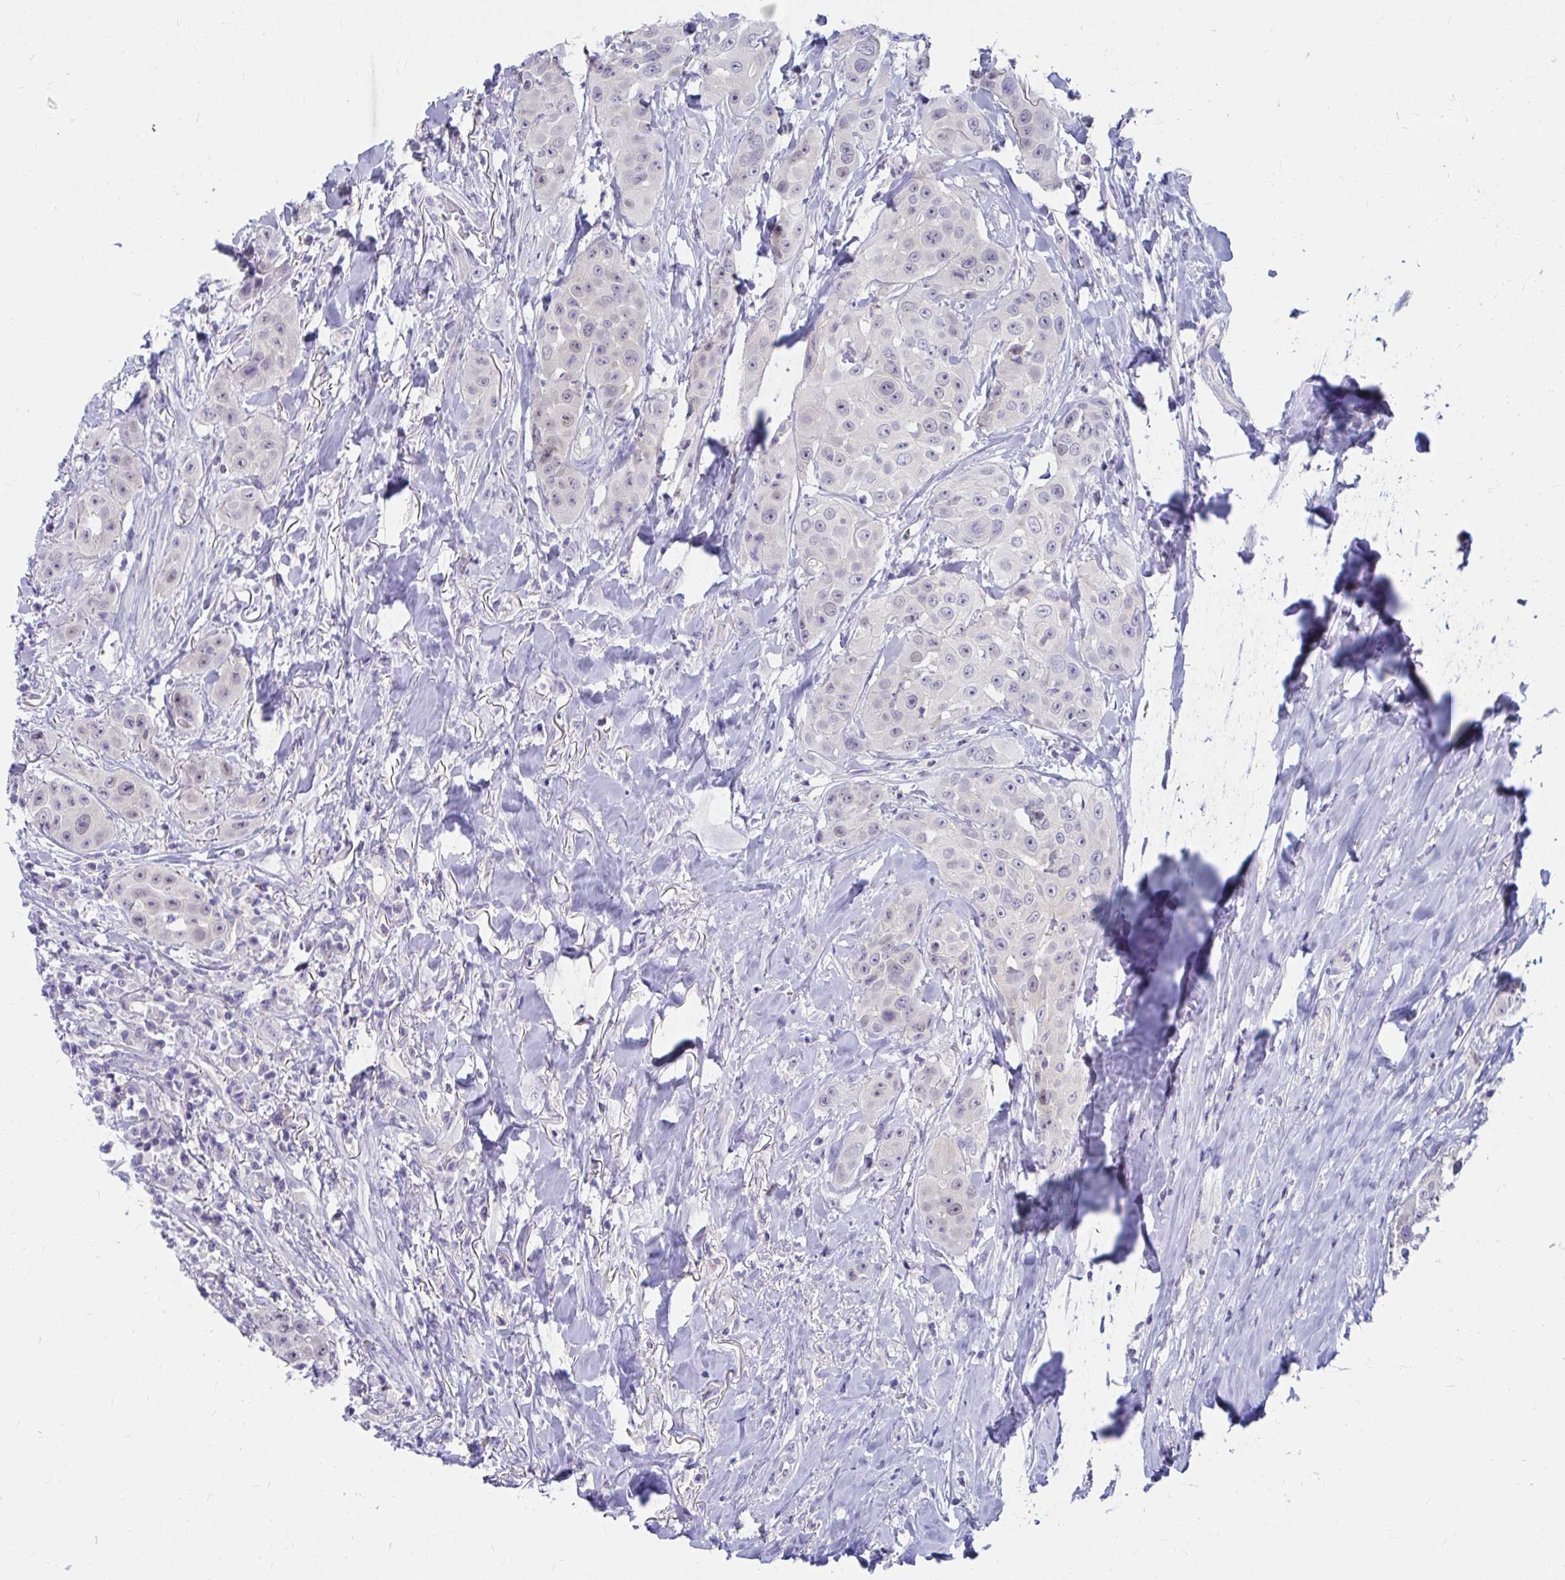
{"staining": {"intensity": "negative", "quantity": "none", "location": "none"}, "tissue": "head and neck cancer", "cell_type": "Tumor cells", "image_type": "cancer", "snomed": [{"axis": "morphology", "description": "Squamous cell carcinoma, NOS"}, {"axis": "topography", "description": "Head-Neck"}], "caption": "Head and neck squamous cell carcinoma was stained to show a protein in brown. There is no significant positivity in tumor cells.", "gene": "C19orf81", "patient": {"sex": "male", "age": 83}}